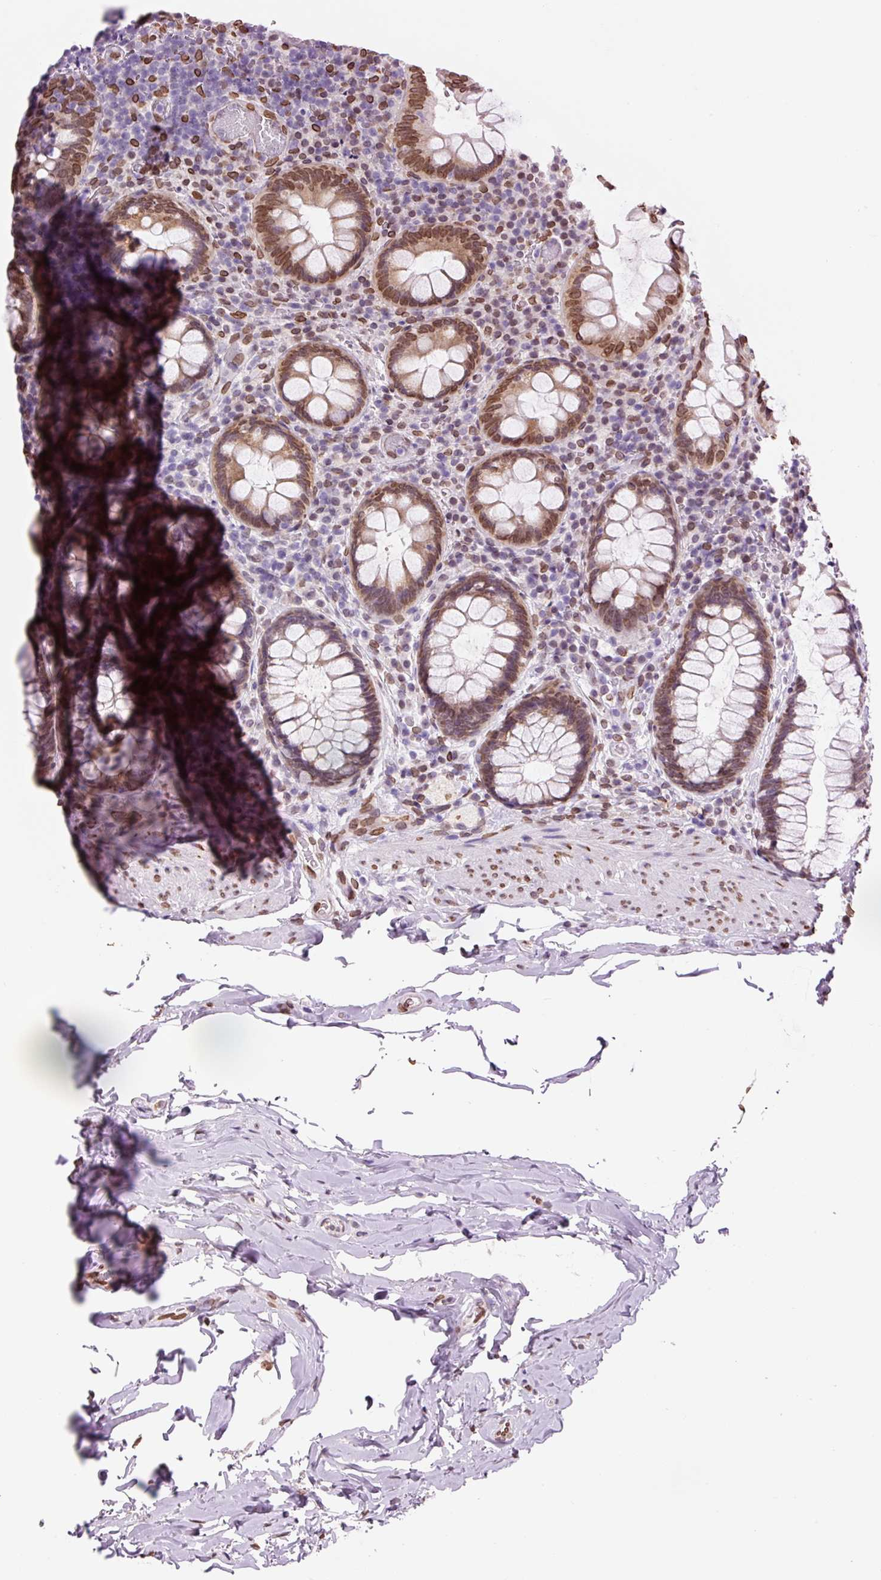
{"staining": {"intensity": "moderate", "quantity": ">75%", "location": "cytoplasmic/membranous,nuclear"}, "tissue": "rectum", "cell_type": "Glandular cells", "image_type": "normal", "snomed": [{"axis": "morphology", "description": "Normal tissue, NOS"}, {"axis": "topography", "description": "Rectum"}], "caption": "A photomicrograph showing moderate cytoplasmic/membranous,nuclear positivity in approximately >75% of glandular cells in normal rectum, as visualized by brown immunohistochemical staining.", "gene": "ZNF224", "patient": {"sex": "female", "age": 69}}